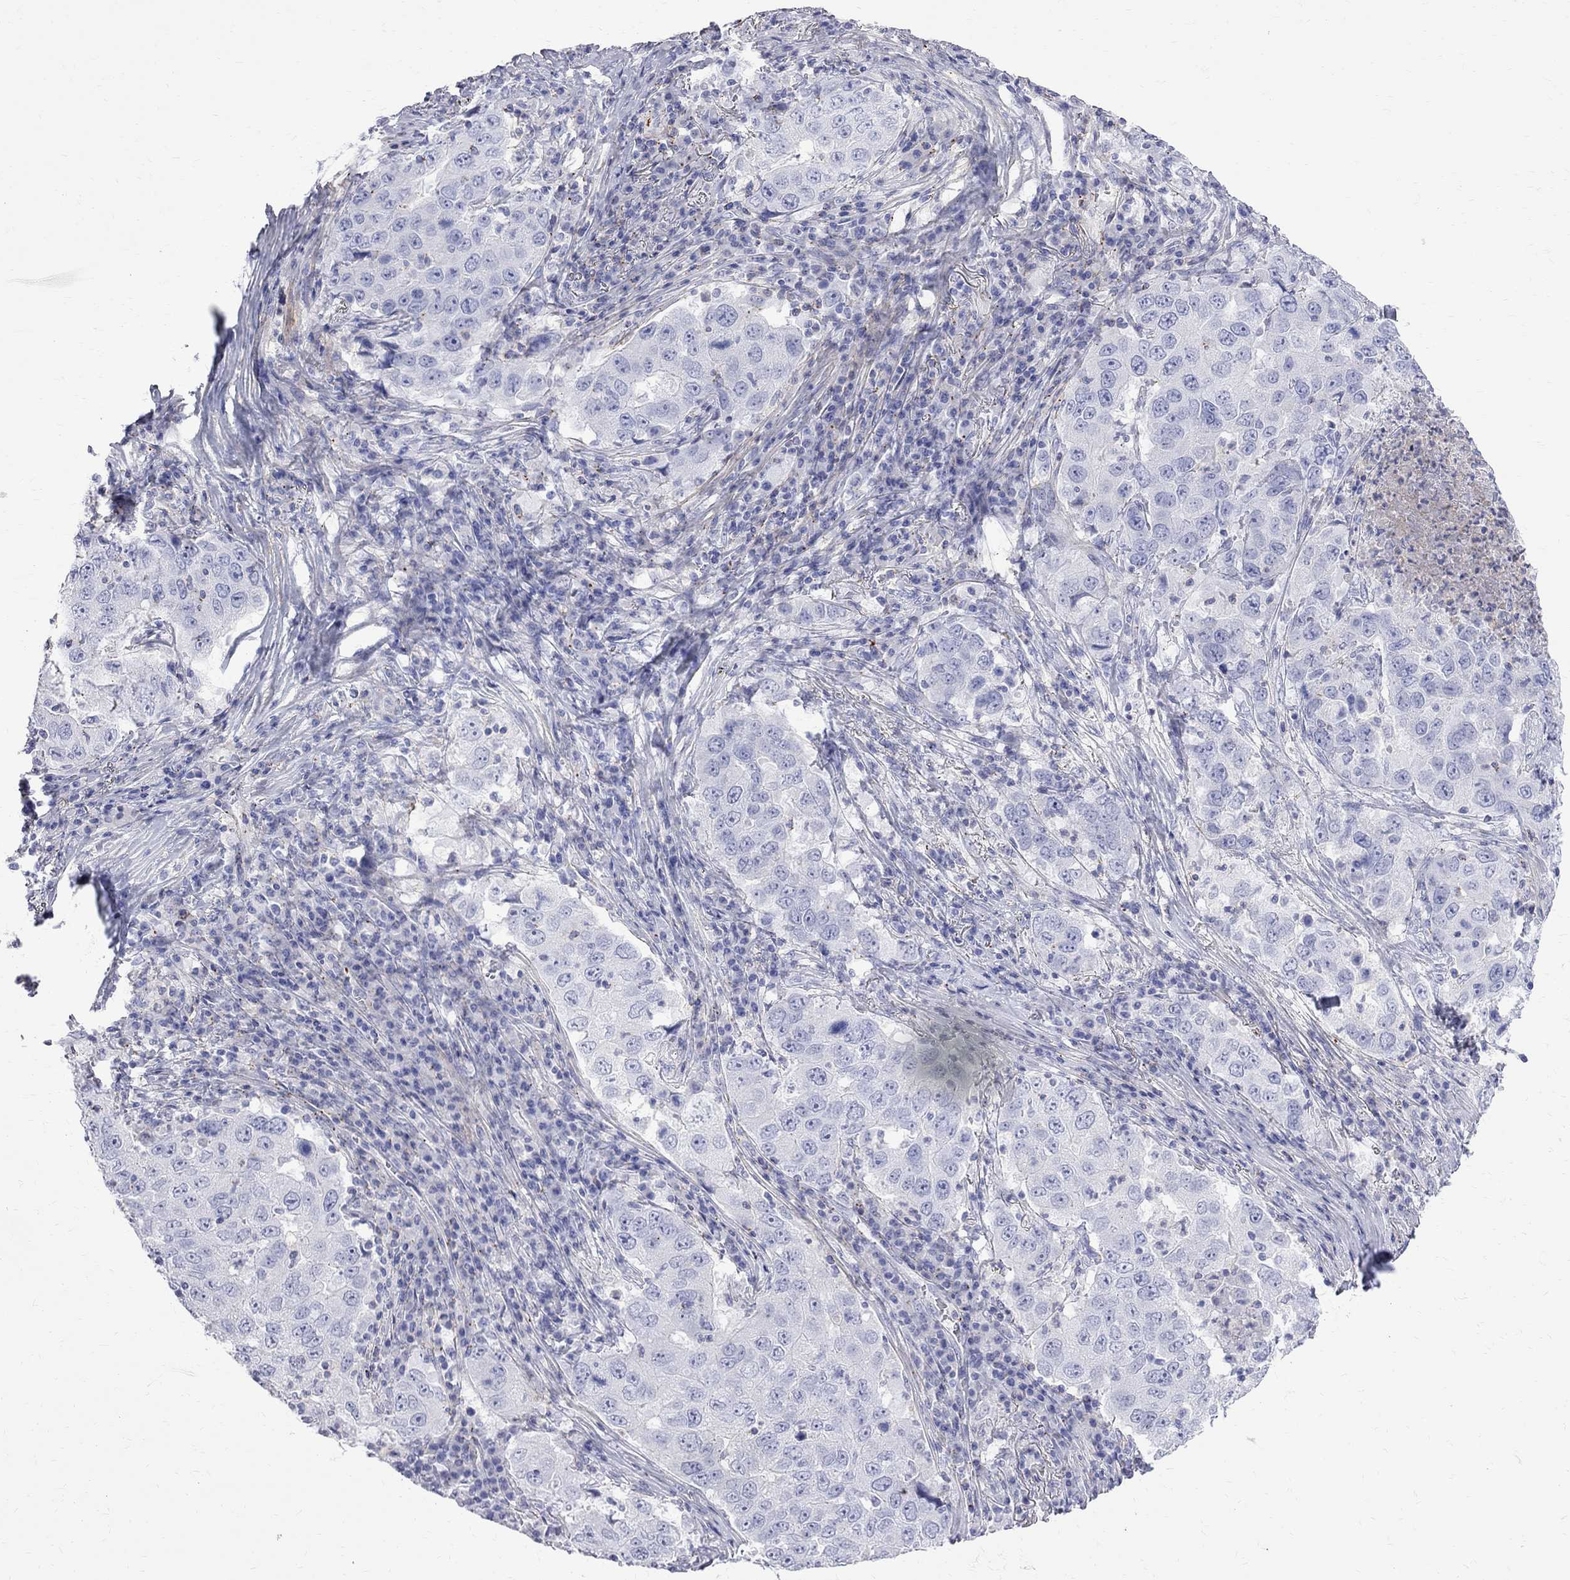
{"staining": {"intensity": "negative", "quantity": "none", "location": "none"}, "tissue": "lung cancer", "cell_type": "Tumor cells", "image_type": "cancer", "snomed": [{"axis": "morphology", "description": "Adenocarcinoma, NOS"}, {"axis": "topography", "description": "Lung"}], "caption": "IHC micrograph of lung adenocarcinoma stained for a protein (brown), which reveals no expression in tumor cells.", "gene": "S100A3", "patient": {"sex": "male", "age": 73}}